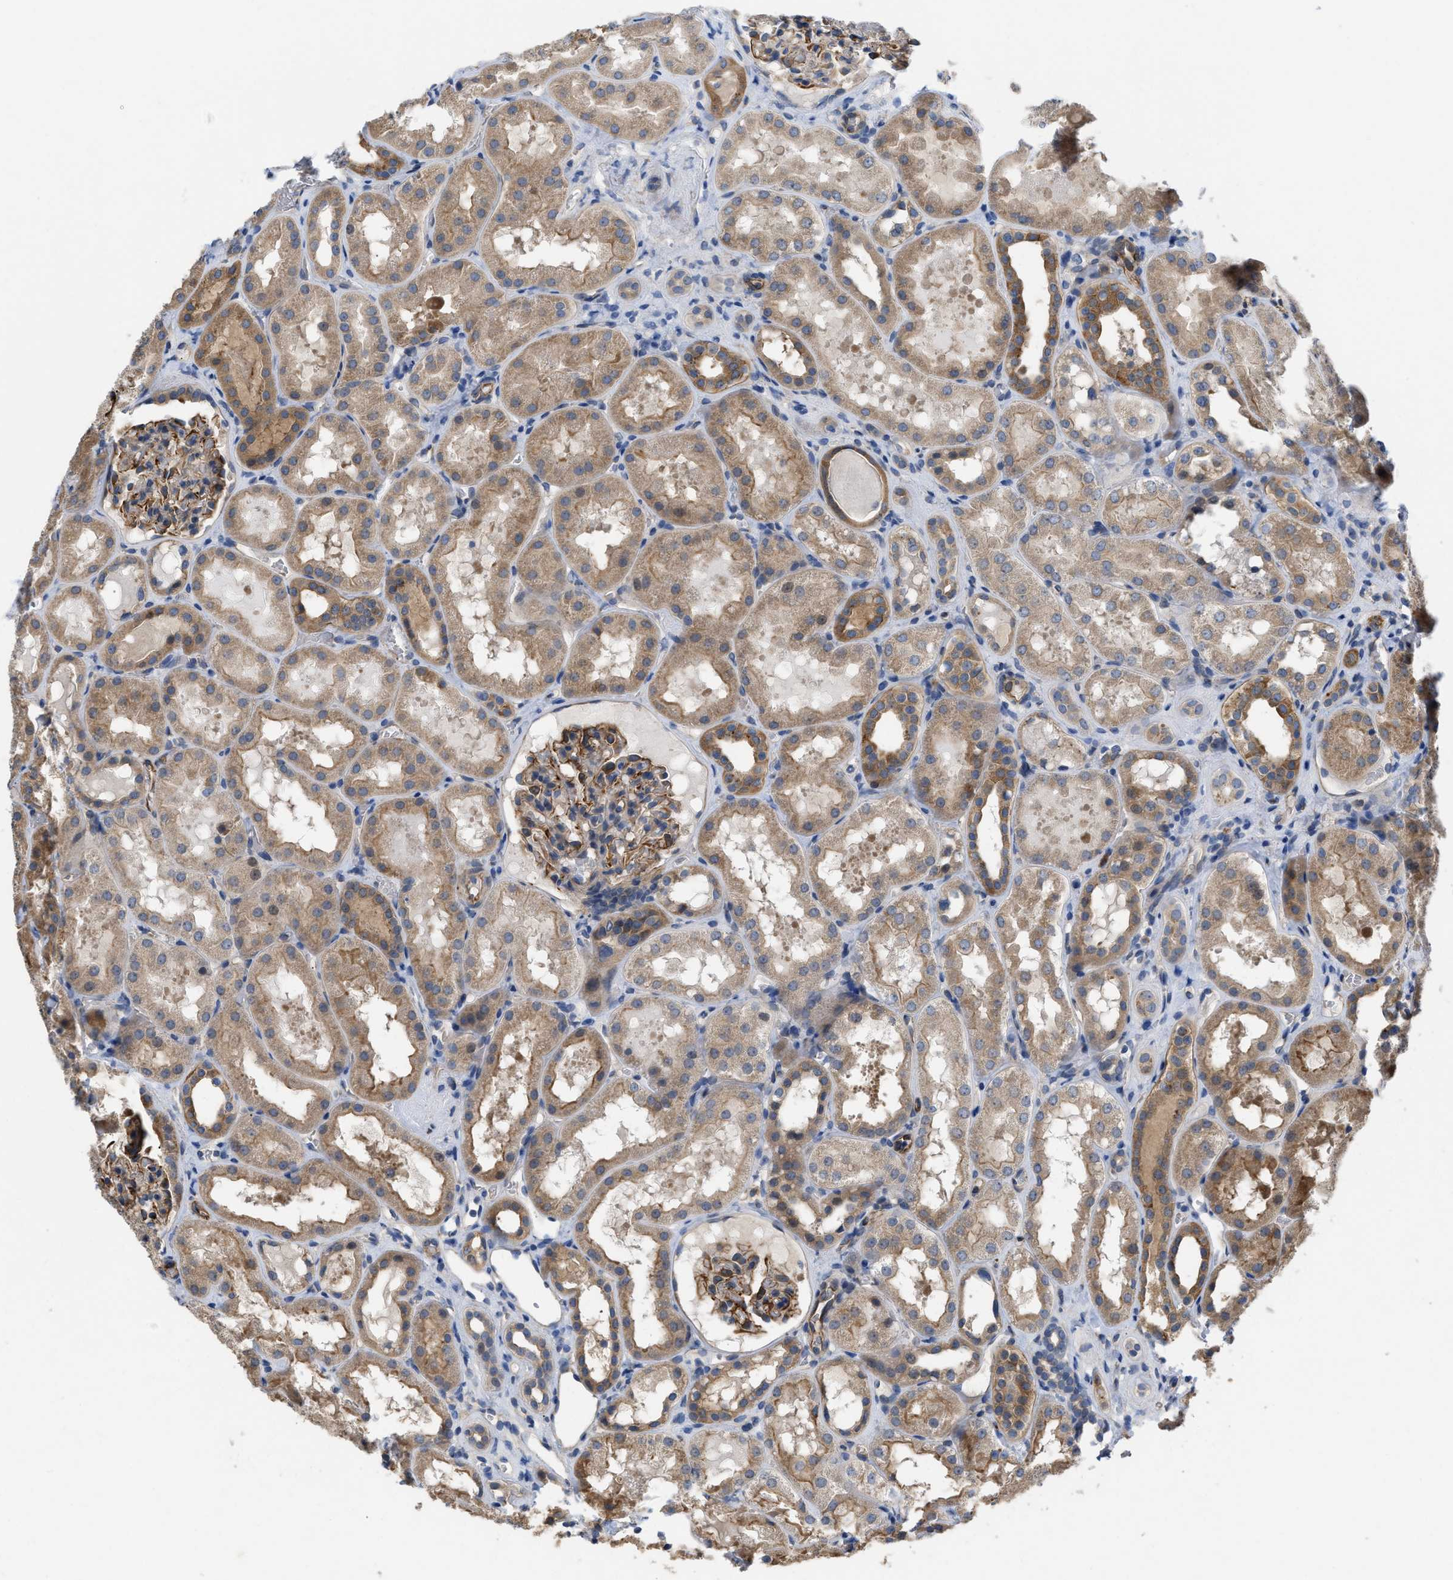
{"staining": {"intensity": "moderate", "quantity": "25%-75%", "location": "cytoplasmic/membranous"}, "tissue": "kidney", "cell_type": "Cells in glomeruli", "image_type": "normal", "snomed": [{"axis": "morphology", "description": "Normal tissue, NOS"}, {"axis": "topography", "description": "Kidney"}, {"axis": "topography", "description": "Urinary bladder"}], "caption": "Immunohistochemical staining of benign kidney demonstrates medium levels of moderate cytoplasmic/membranous expression in about 25%-75% of cells in glomeruli.", "gene": "SLC4A11", "patient": {"sex": "male", "age": 16}}